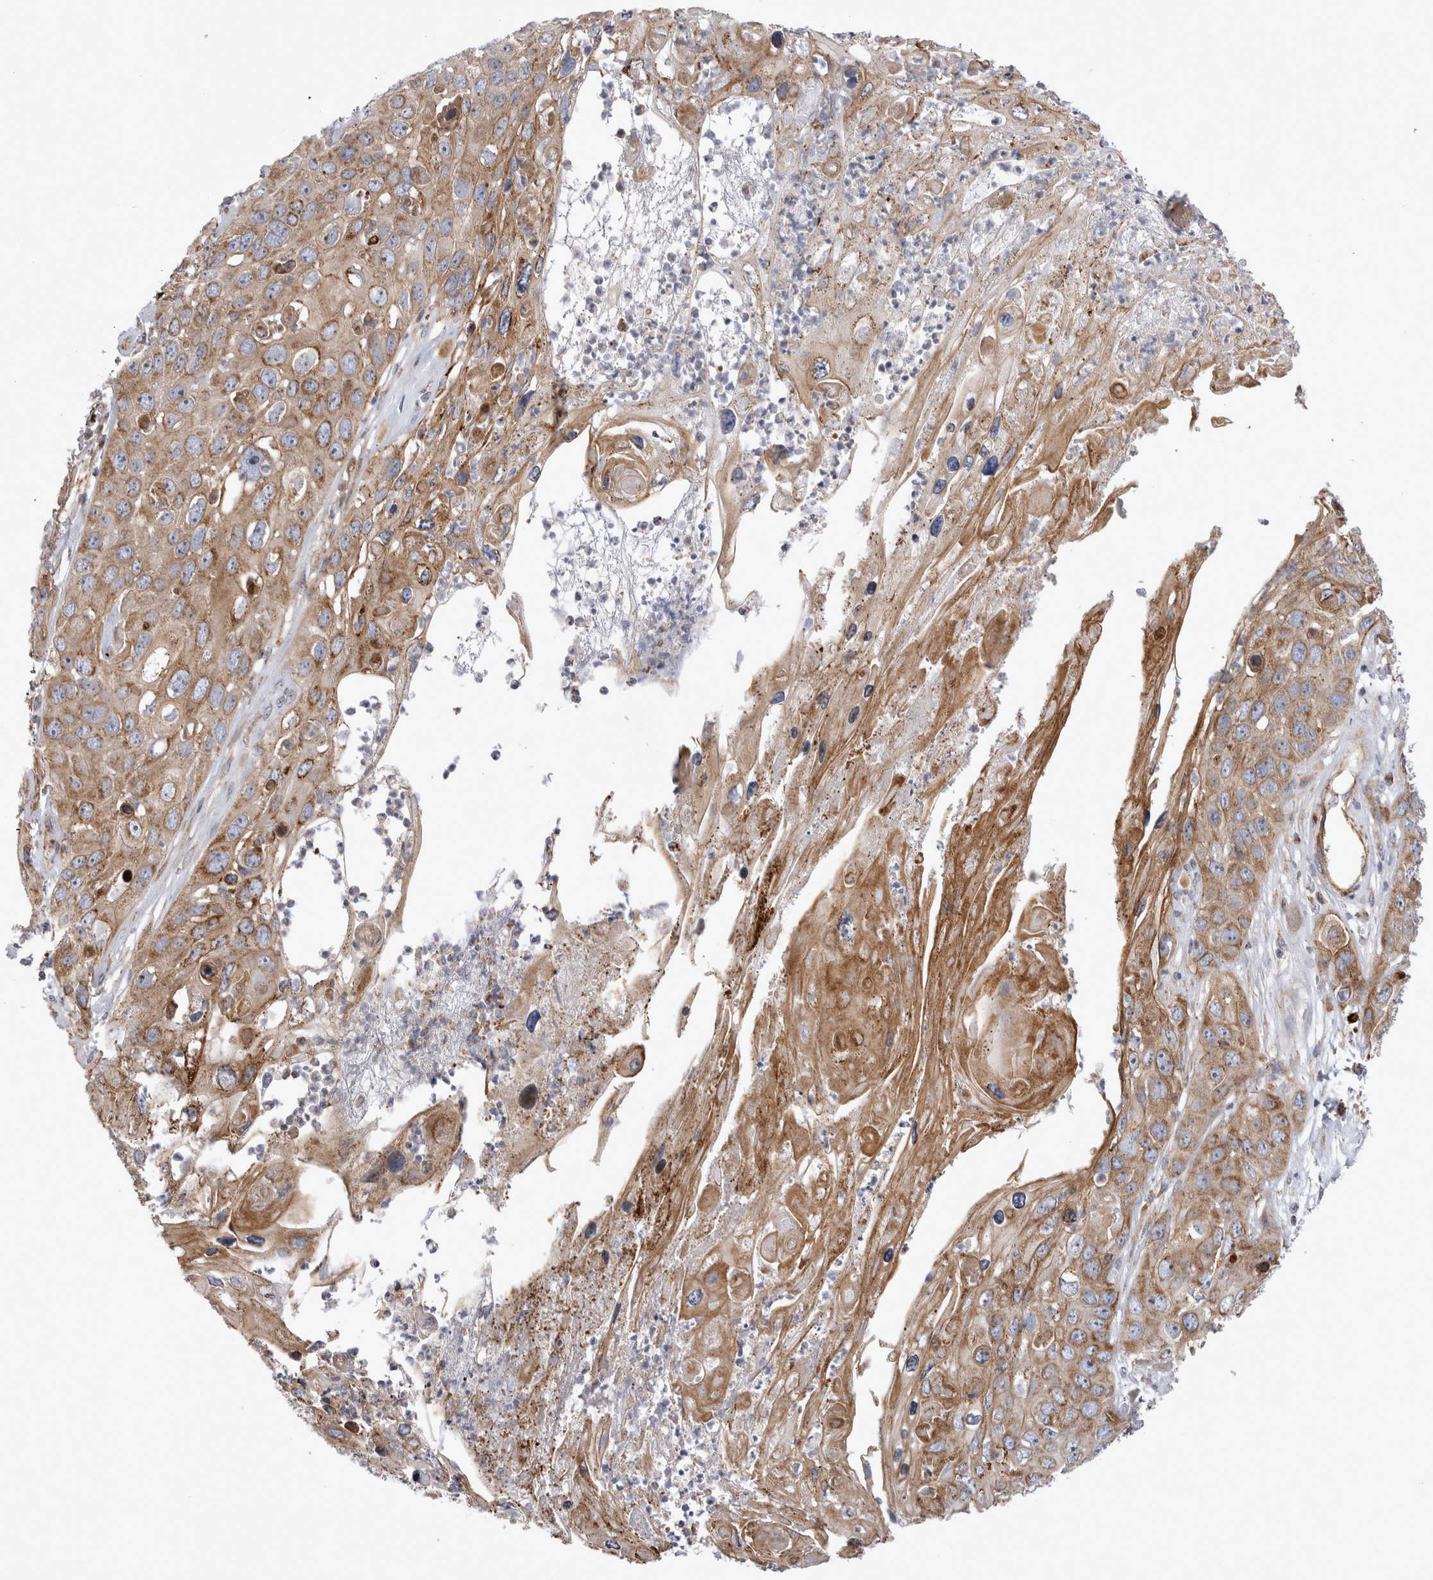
{"staining": {"intensity": "moderate", "quantity": ">75%", "location": "cytoplasmic/membranous"}, "tissue": "skin cancer", "cell_type": "Tumor cells", "image_type": "cancer", "snomed": [{"axis": "morphology", "description": "Squamous cell carcinoma, NOS"}, {"axis": "topography", "description": "Skin"}], "caption": "Immunohistochemical staining of human skin cancer reveals moderate cytoplasmic/membranous protein positivity in approximately >75% of tumor cells.", "gene": "TSPOAP1", "patient": {"sex": "male", "age": 55}}